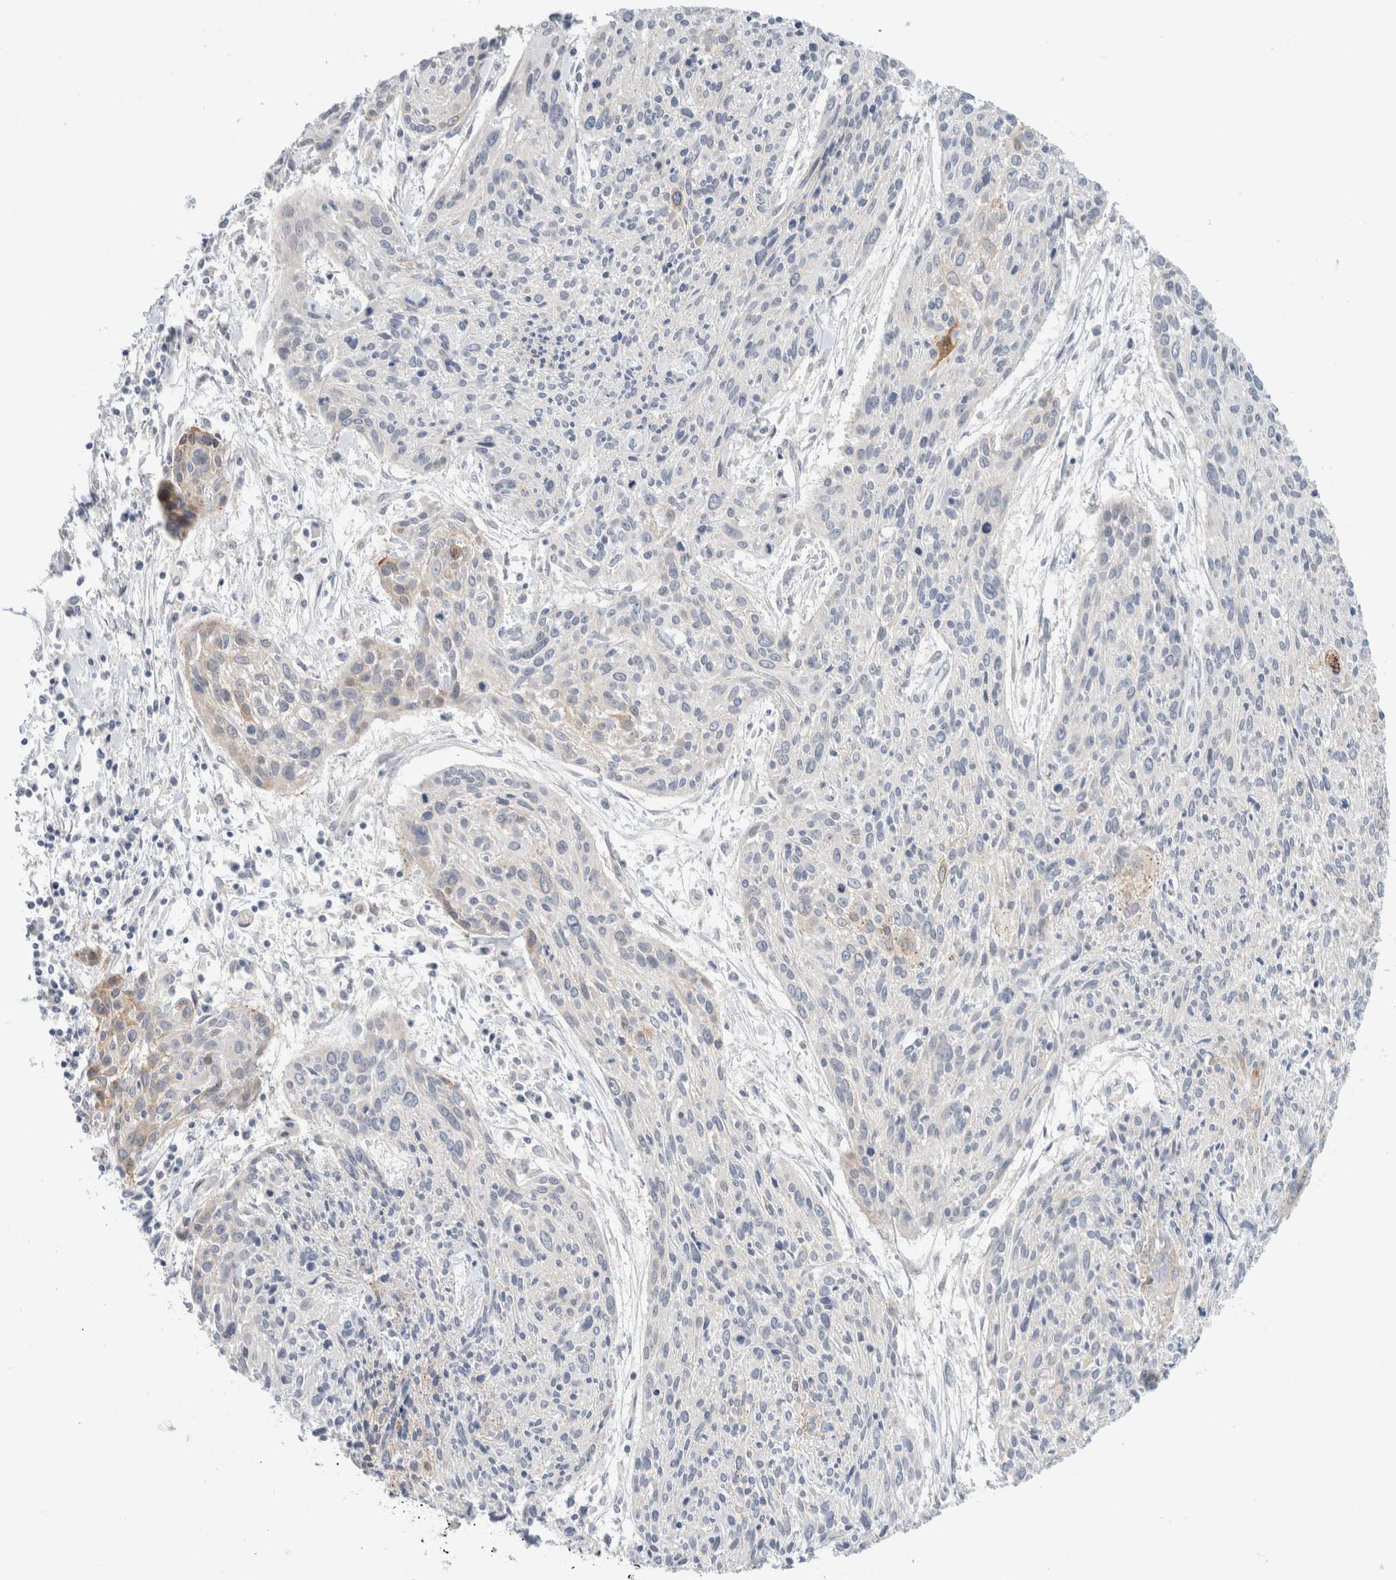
{"staining": {"intensity": "moderate", "quantity": "<25%", "location": "cytoplasmic/membranous"}, "tissue": "cervical cancer", "cell_type": "Tumor cells", "image_type": "cancer", "snomed": [{"axis": "morphology", "description": "Squamous cell carcinoma, NOS"}, {"axis": "topography", "description": "Cervix"}], "caption": "The immunohistochemical stain shows moderate cytoplasmic/membranous positivity in tumor cells of squamous cell carcinoma (cervical) tissue.", "gene": "SDR16C5", "patient": {"sex": "female", "age": 51}}